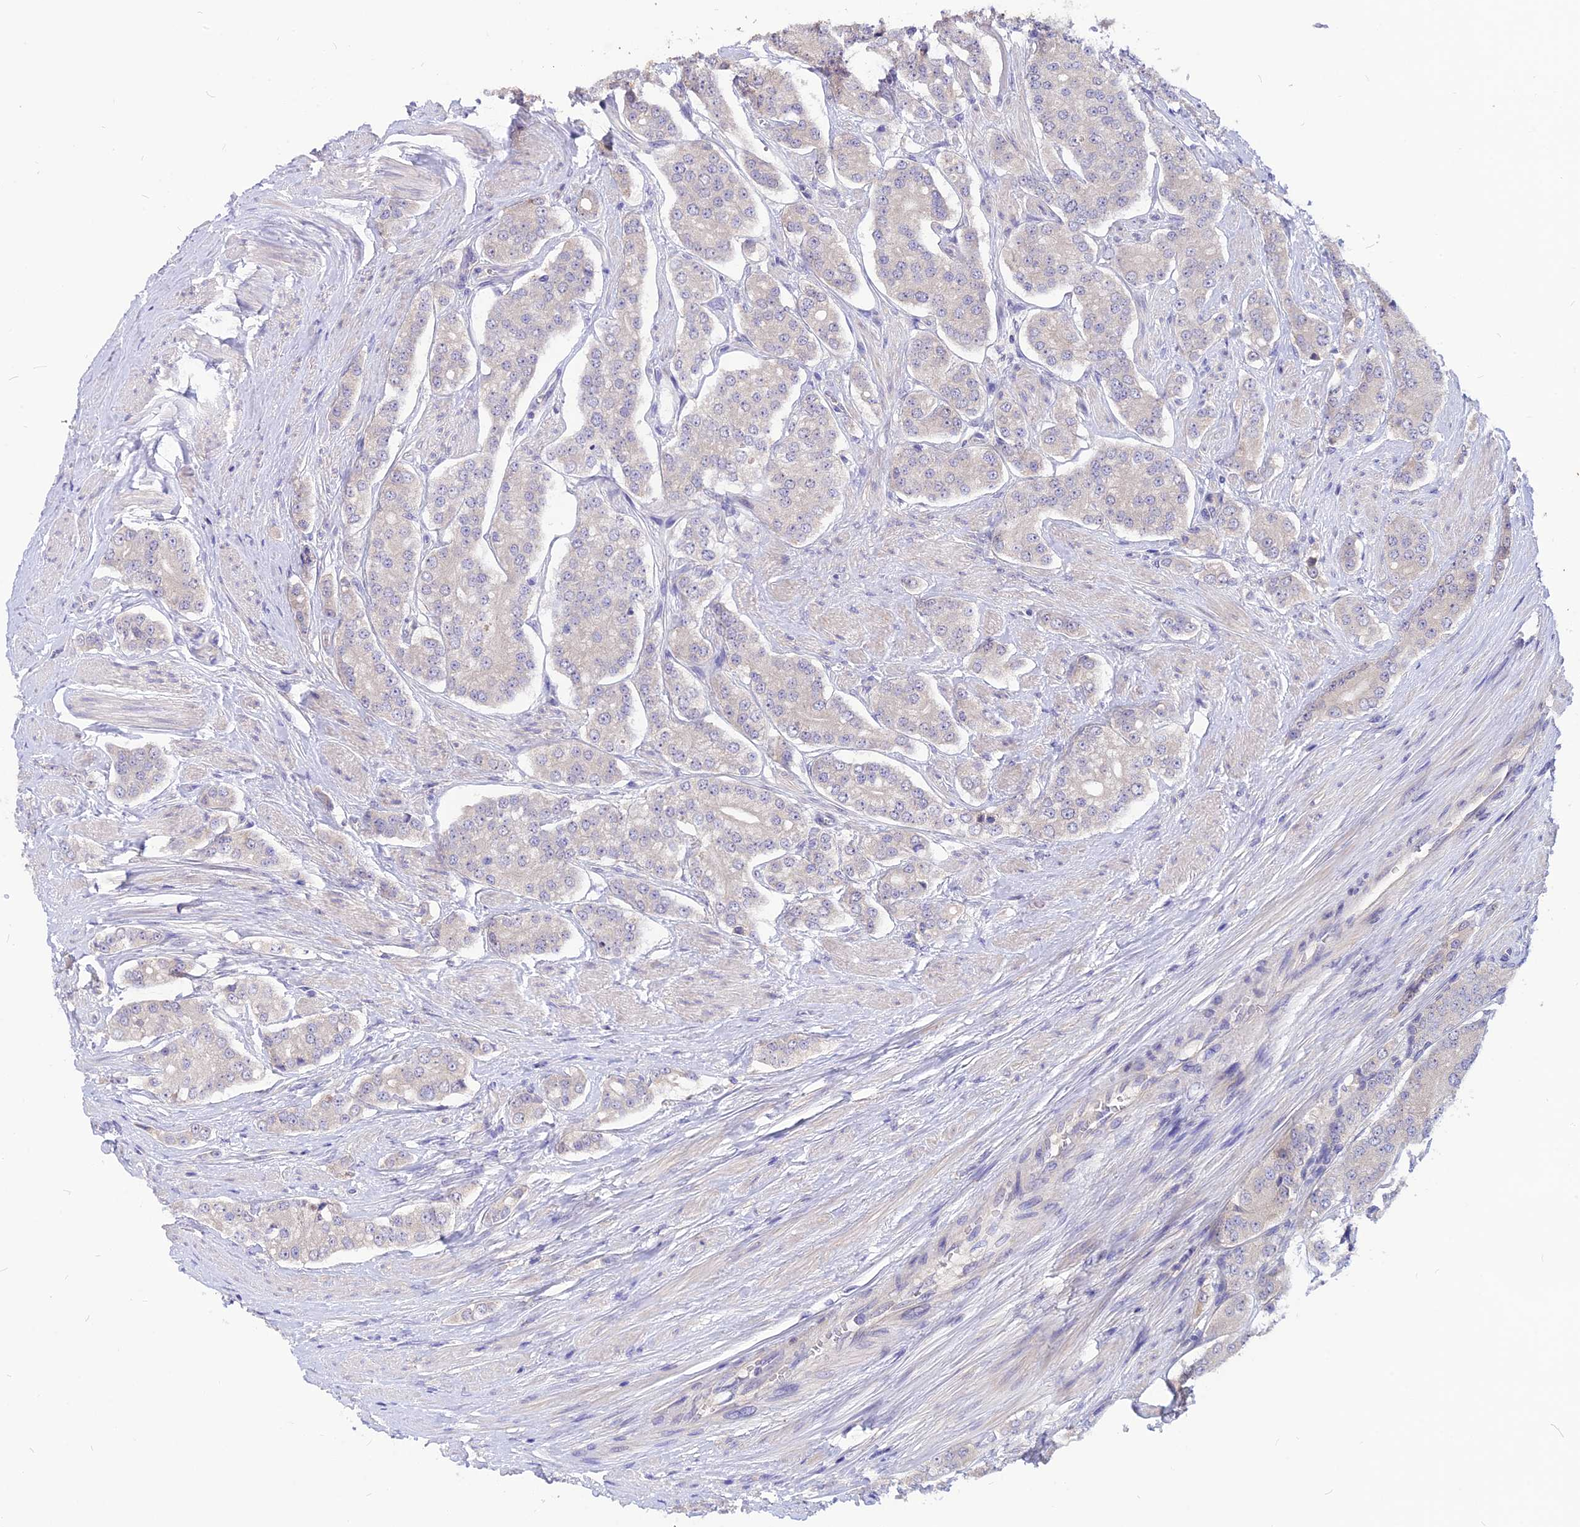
{"staining": {"intensity": "weak", "quantity": "<25%", "location": "cytoplasmic/membranous"}, "tissue": "prostate cancer", "cell_type": "Tumor cells", "image_type": "cancer", "snomed": [{"axis": "morphology", "description": "Adenocarcinoma, High grade"}, {"axis": "topography", "description": "Prostate"}], "caption": "Human prostate cancer stained for a protein using immunohistochemistry shows no positivity in tumor cells.", "gene": "CZIB", "patient": {"sex": "male", "age": 71}}